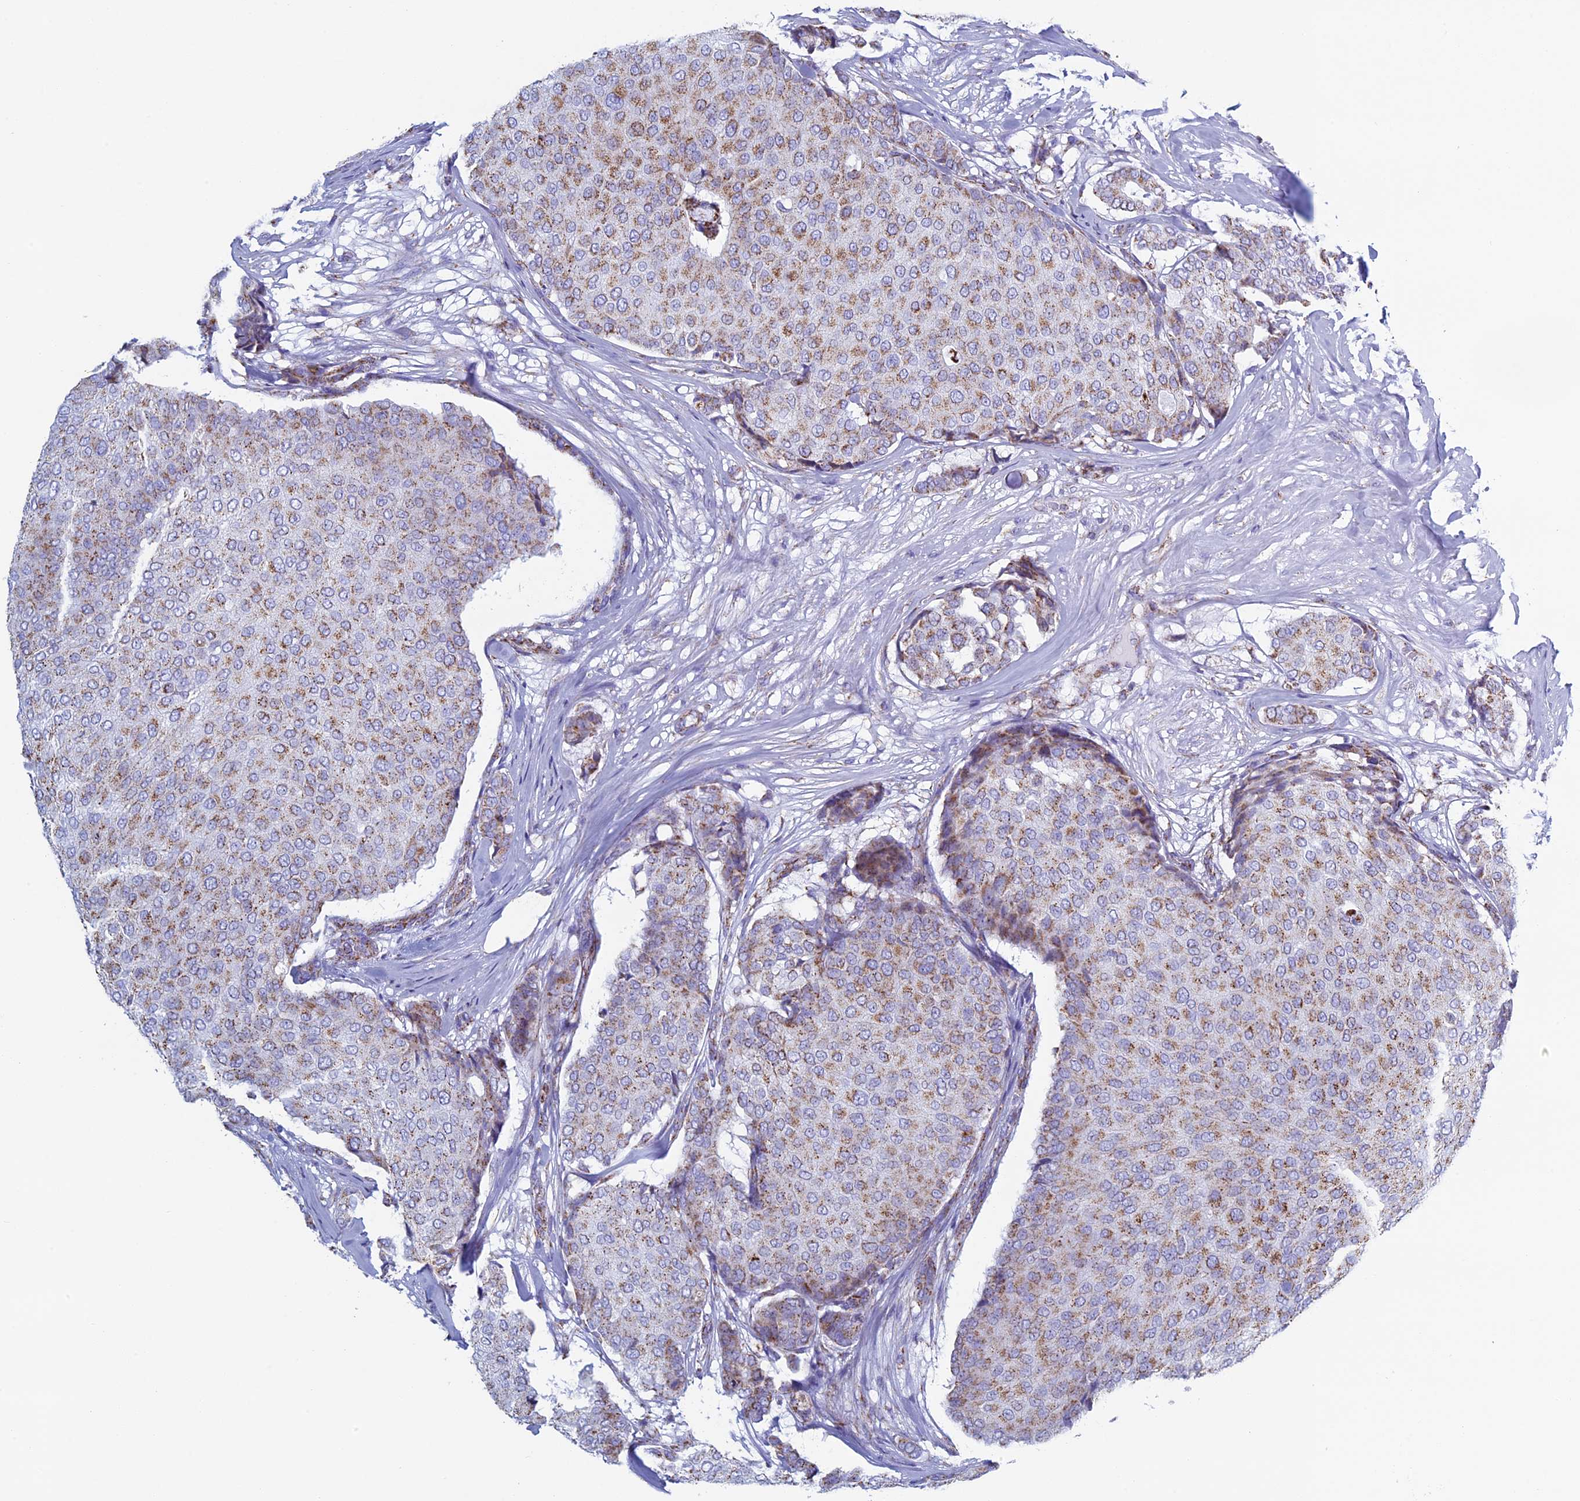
{"staining": {"intensity": "moderate", "quantity": ">75%", "location": "cytoplasmic/membranous"}, "tissue": "breast cancer", "cell_type": "Tumor cells", "image_type": "cancer", "snomed": [{"axis": "morphology", "description": "Duct carcinoma"}, {"axis": "topography", "description": "Breast"}], "caption": "Protein positivity by immunohistochemistry (IHC) exhibits moderate cytoplasmic/membranous positivity in approximately >75% of tumor cells in breast intraductal carcinoma.", "gene": "UQCRFS1", "patient": {"sex": "female", "age": 75}}